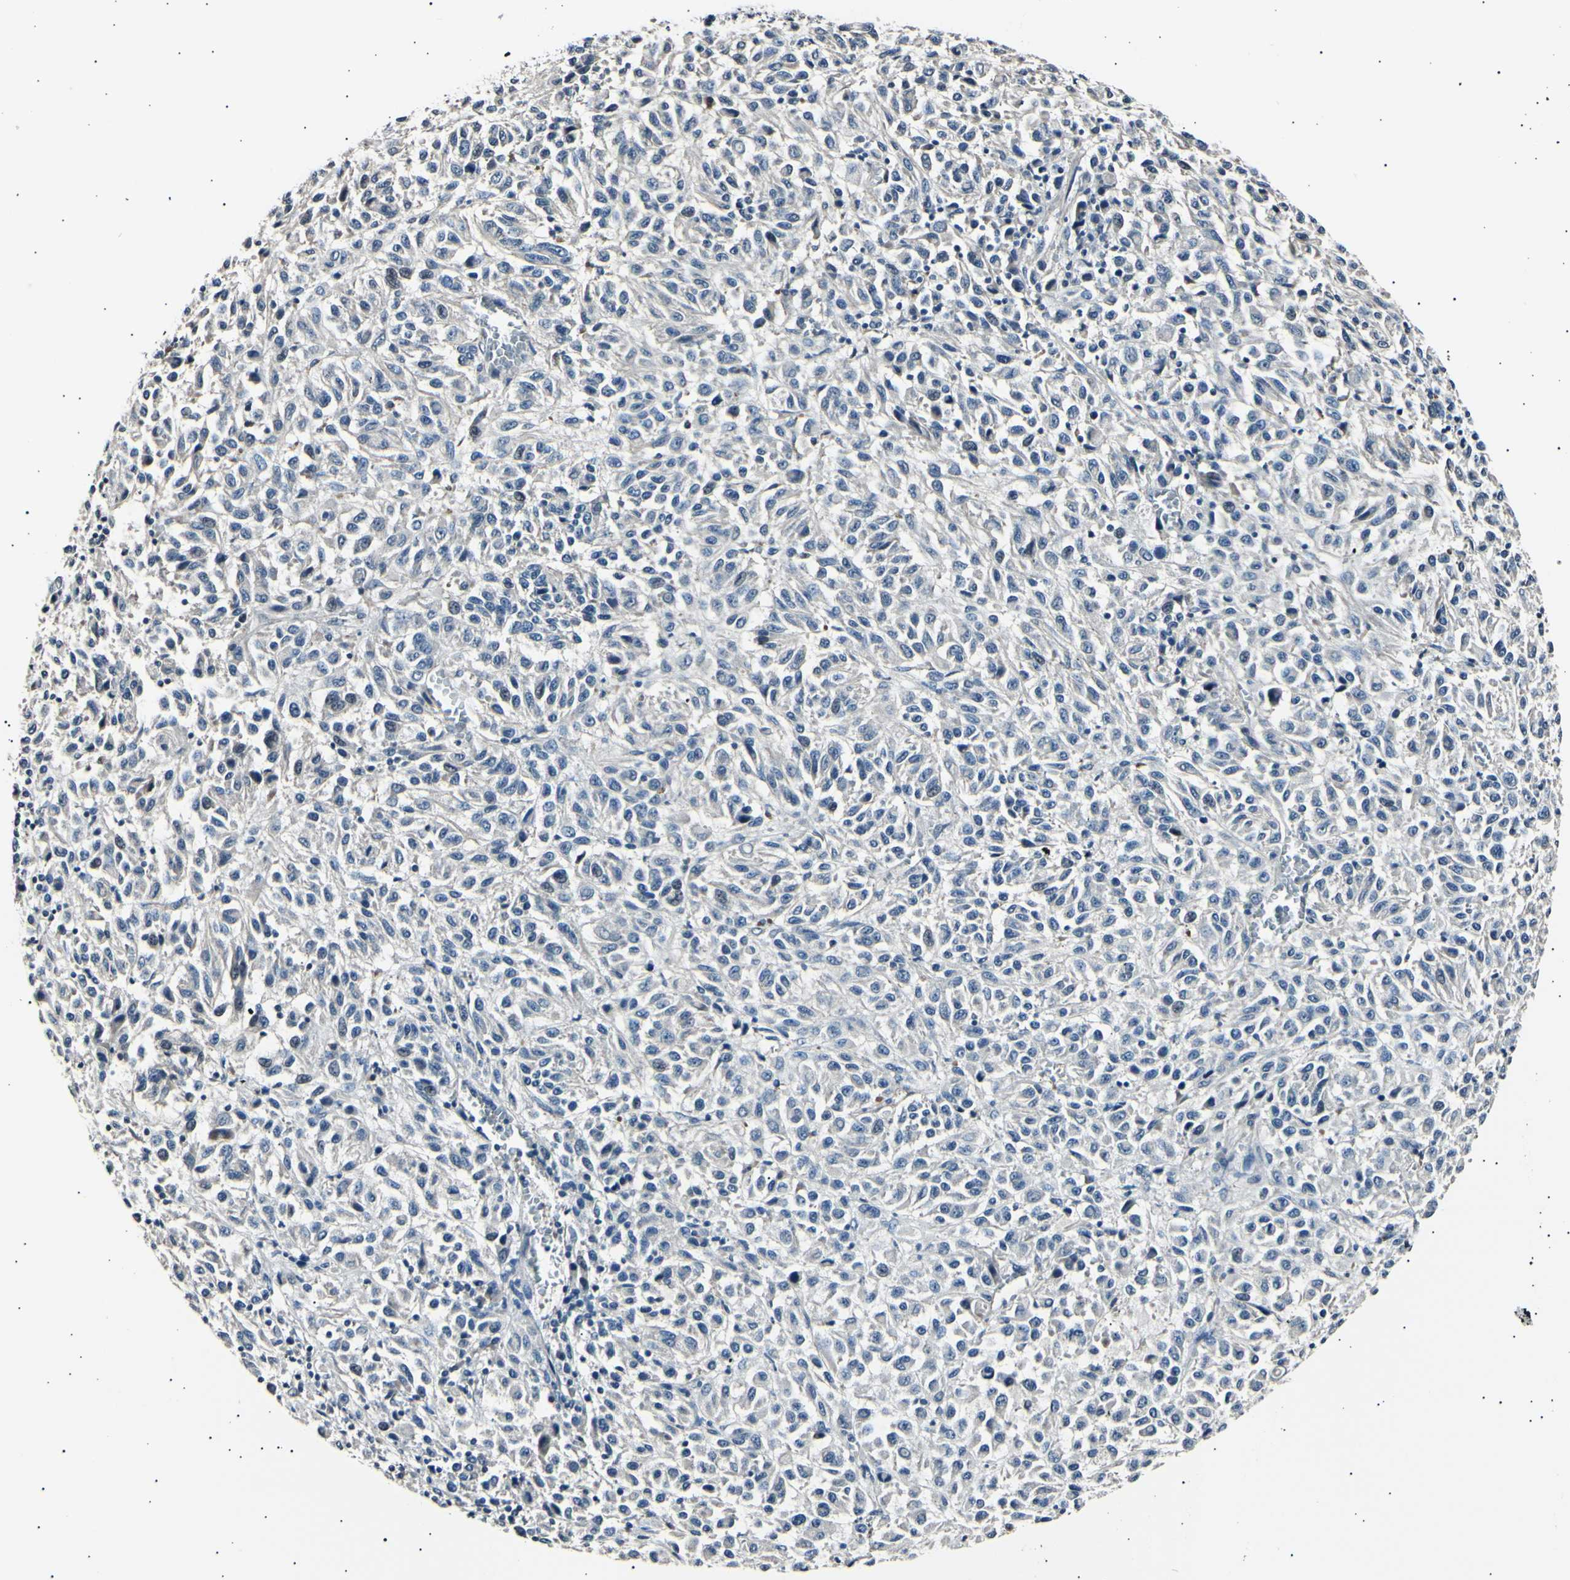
{"staining": {"intensity": "negative", "quantity": "none", "location": "none"}, "tissue": "melanoma", "cell_type": "Tumor cells", "image_type": "cancer", "snomed": [{"axis": "morphology", "description": "Malignant melanoma, Metastatic site"}, {"axis": "topography", "description": "Lung"}], "caption": "DAB immunohistochemical staining of malignant melanoma (metastatic site) displays no significant expression in tumor cells.", "gene": "AK1", "patient": {"sex": "male", "age": 64}}